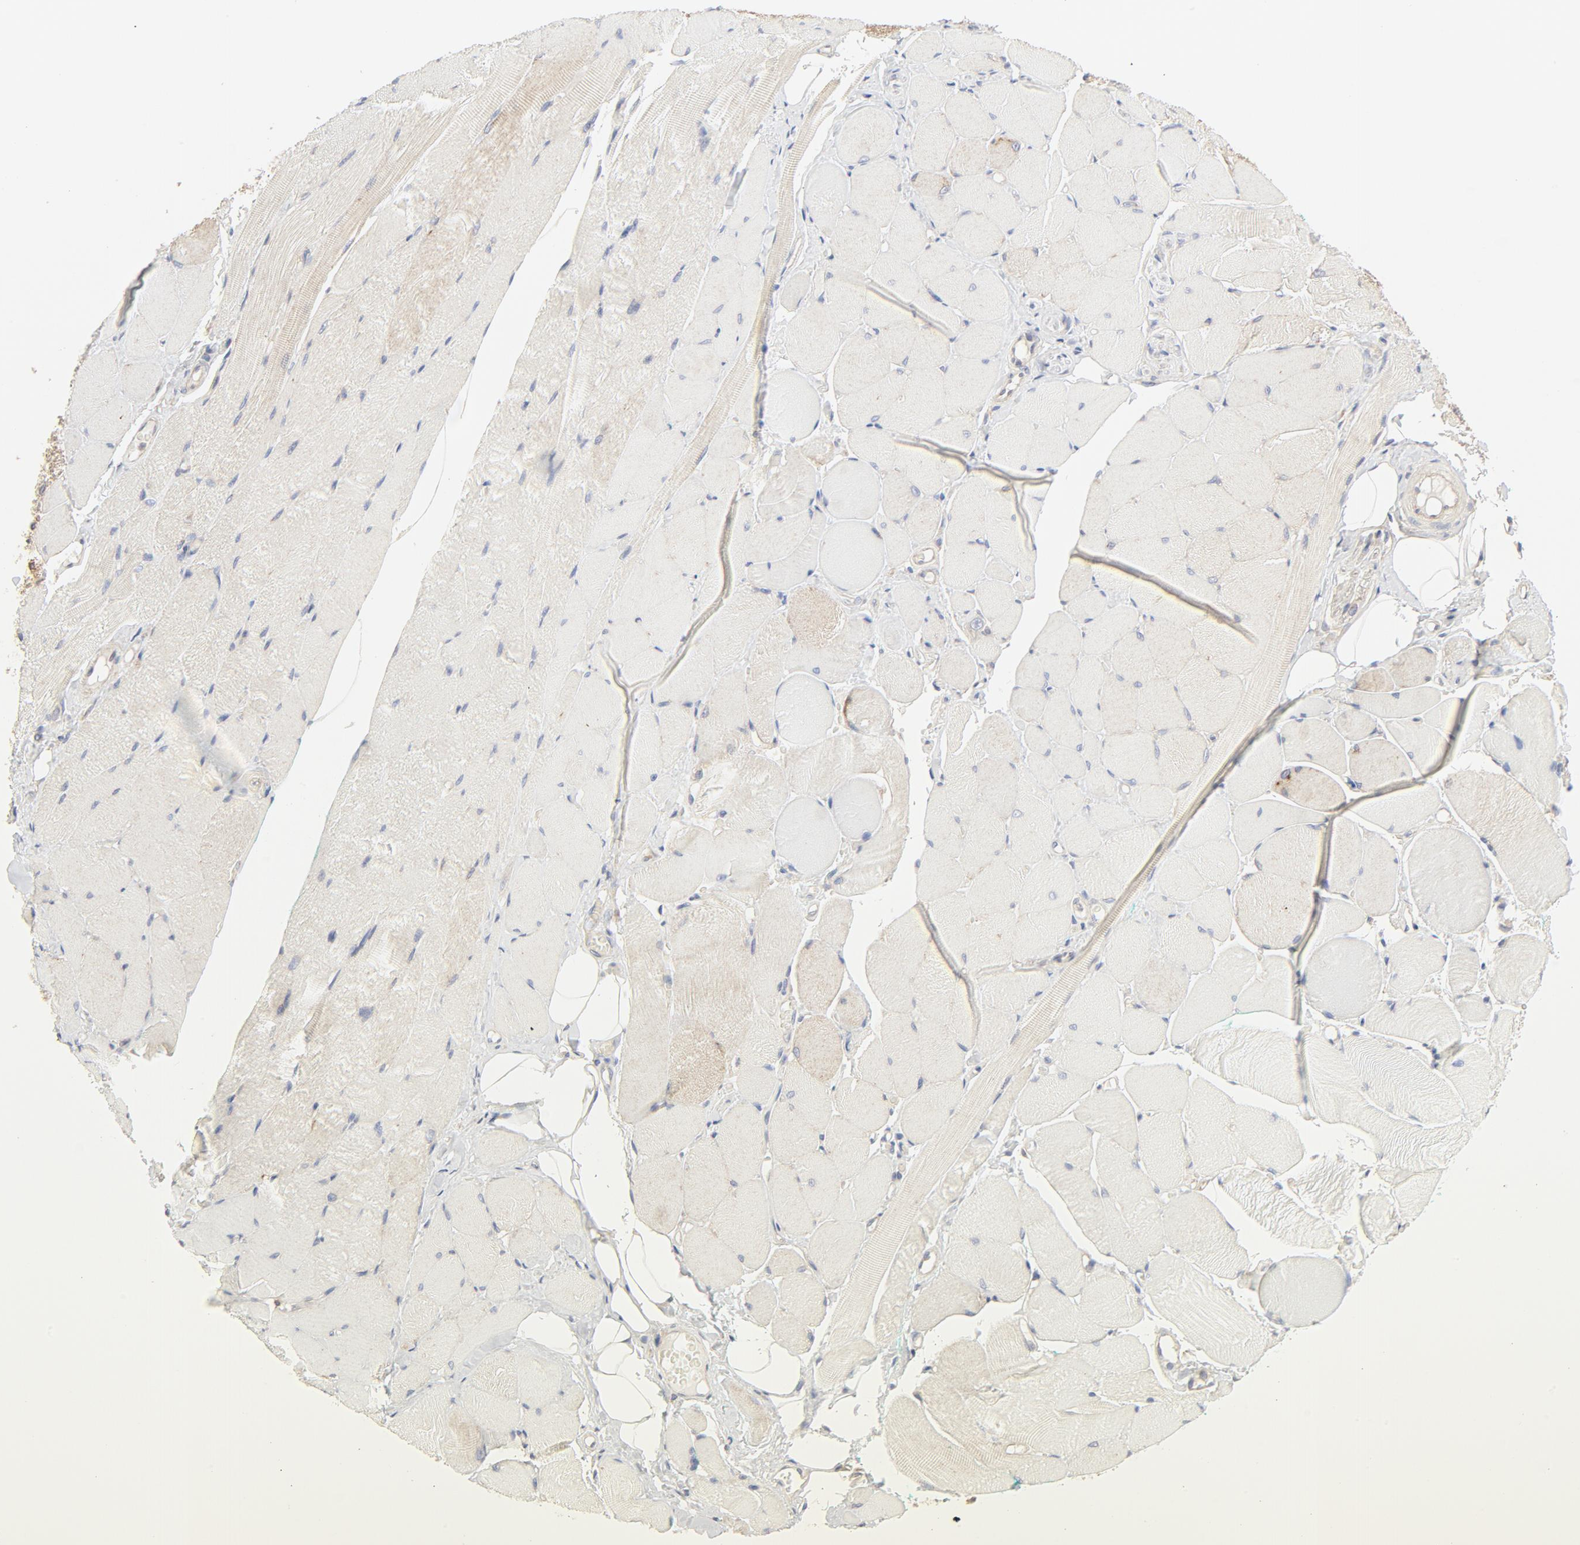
{"staining": {"intensity": "weak", "quantity": "<25%", "location": "cytoplasmic/membranous"}, "tissue": "skeletal muscle", "cell_type": "Myocytes", "image_type": "normal", "snomed": [{"axis": "morphology", "description": "Normal tissue, NOS"}, {"axis": "topography", "description": "Skeletal muscle"}, {"axis": "topography", "description": "Peripheral nerve tissue"}], "caption": "There is no significant positivity in myocytes of skeletal muscle. (IHC, brightfield microscopy, high magnification).", "gene": "RABEP1", "patient": {"sex": "female", "age": 84}}